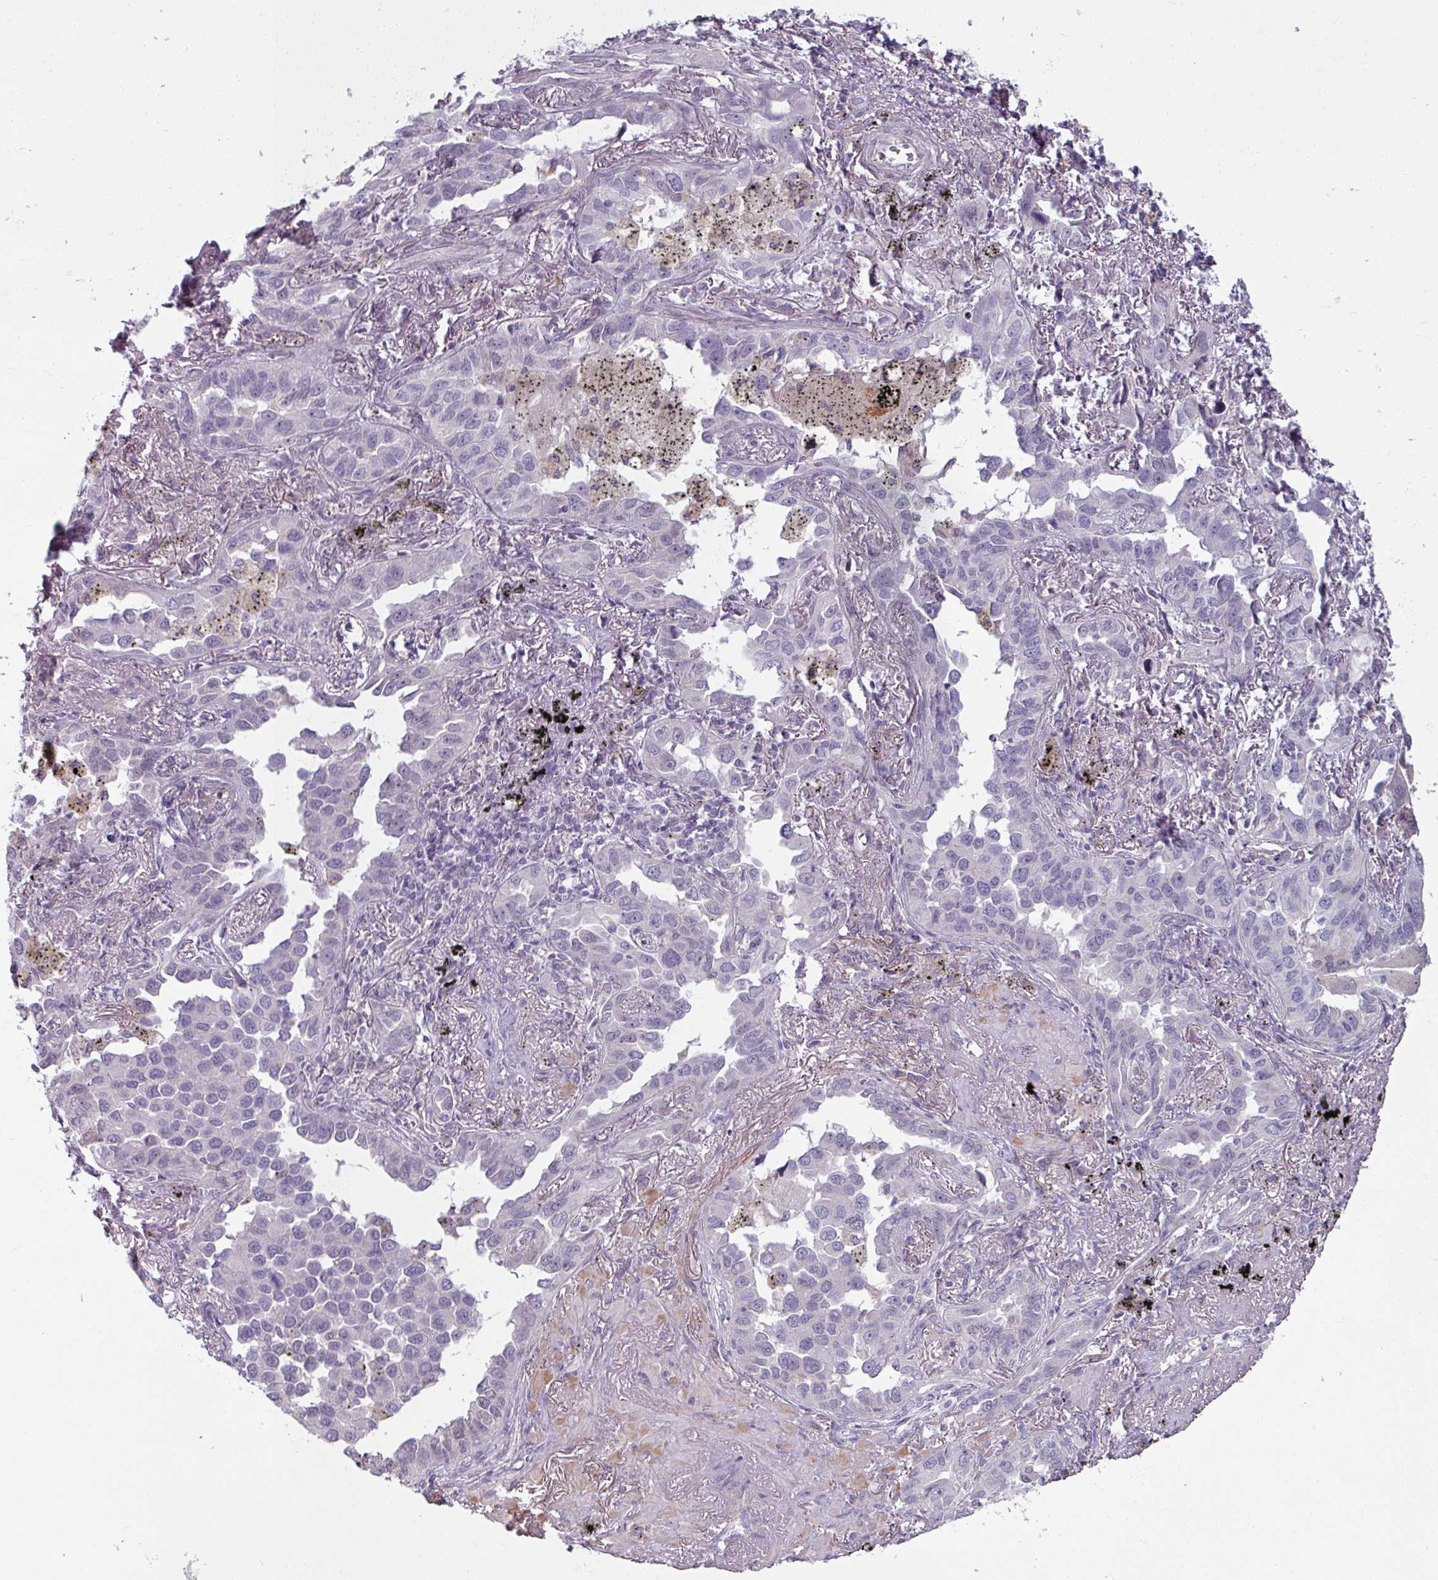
{"staining": {"intensity": "negative", "quantity": "none", "location": "none"}, "tissue": "lung cancer", "cell_type": "Tumor cells", "image_type": "cancer", "snomed": [{"axis": "morphology", "description": "Adenocarcinoma, NOS"}, {"axis": "topography", "description": "Lung"}], "caption": "DAB immunohistochemical staining of human lung cancer shows no significant positivity in tumor cells. (DAB (3,3'-diaminobenzidine) IHC, high magnification).", "gene": "UVSSA", "patient": {"sex": "male", "age": 67}}